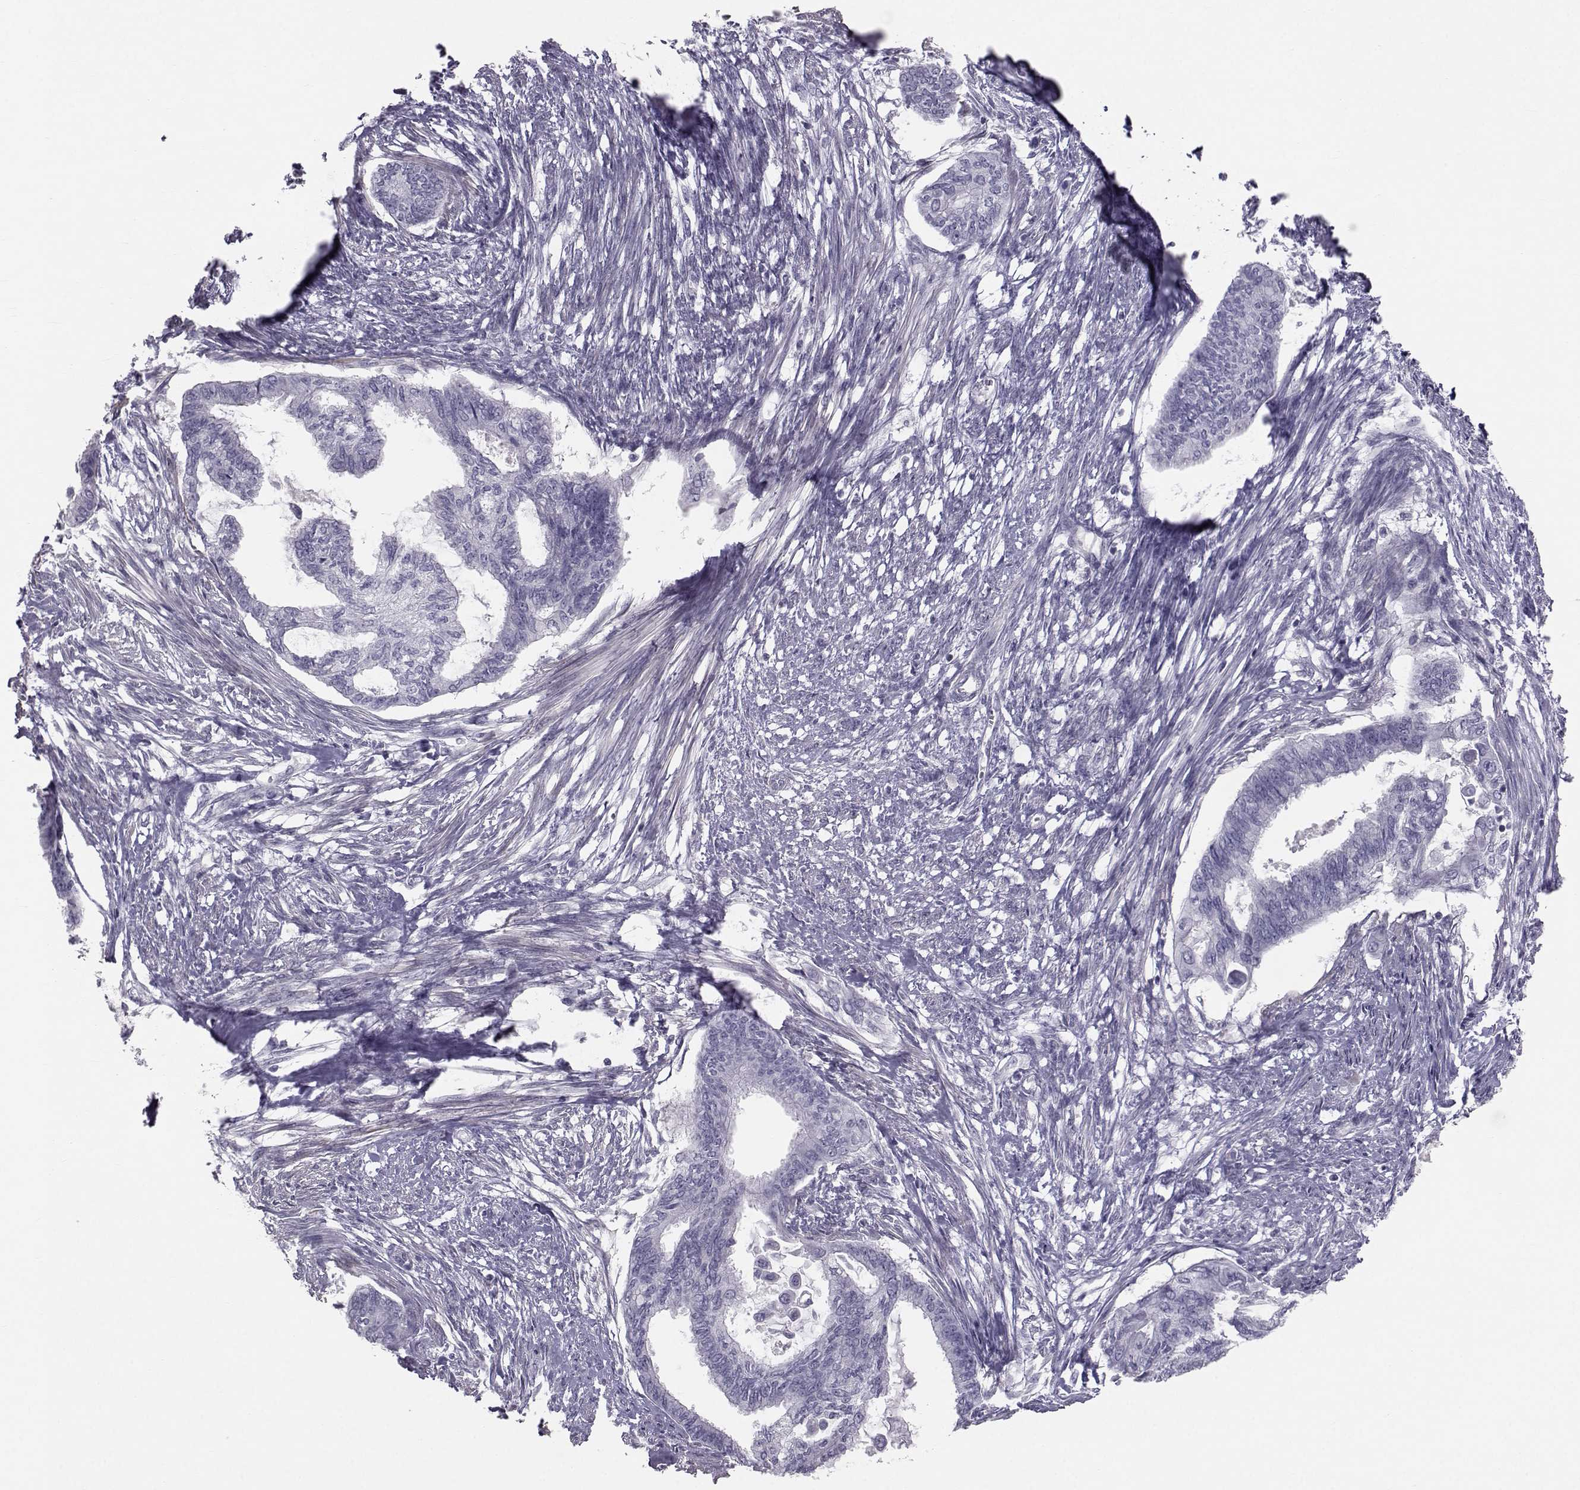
{"staining": {"intensity": "negative", "quantity": "none", "location": "none"}, "tissue": "endometrial cancer", "cell_type": "Tumor cells", "image_type": "cancer", "snomed": [{"axis": "morphology", "description": "Adenocarcinoma, NOS"}, {"axis": "topography", "description": "Endometrium"}], "caption": "IHC photomicrograph of neoplastic tissue: endometrial adenocarcinoma stained with DAB (3,3'-diaminobenzidine) exhibits no significant protein positivity in tumor cells.", "gene": "GARIN3", "patient": {"sex": "female", "age": 86}}